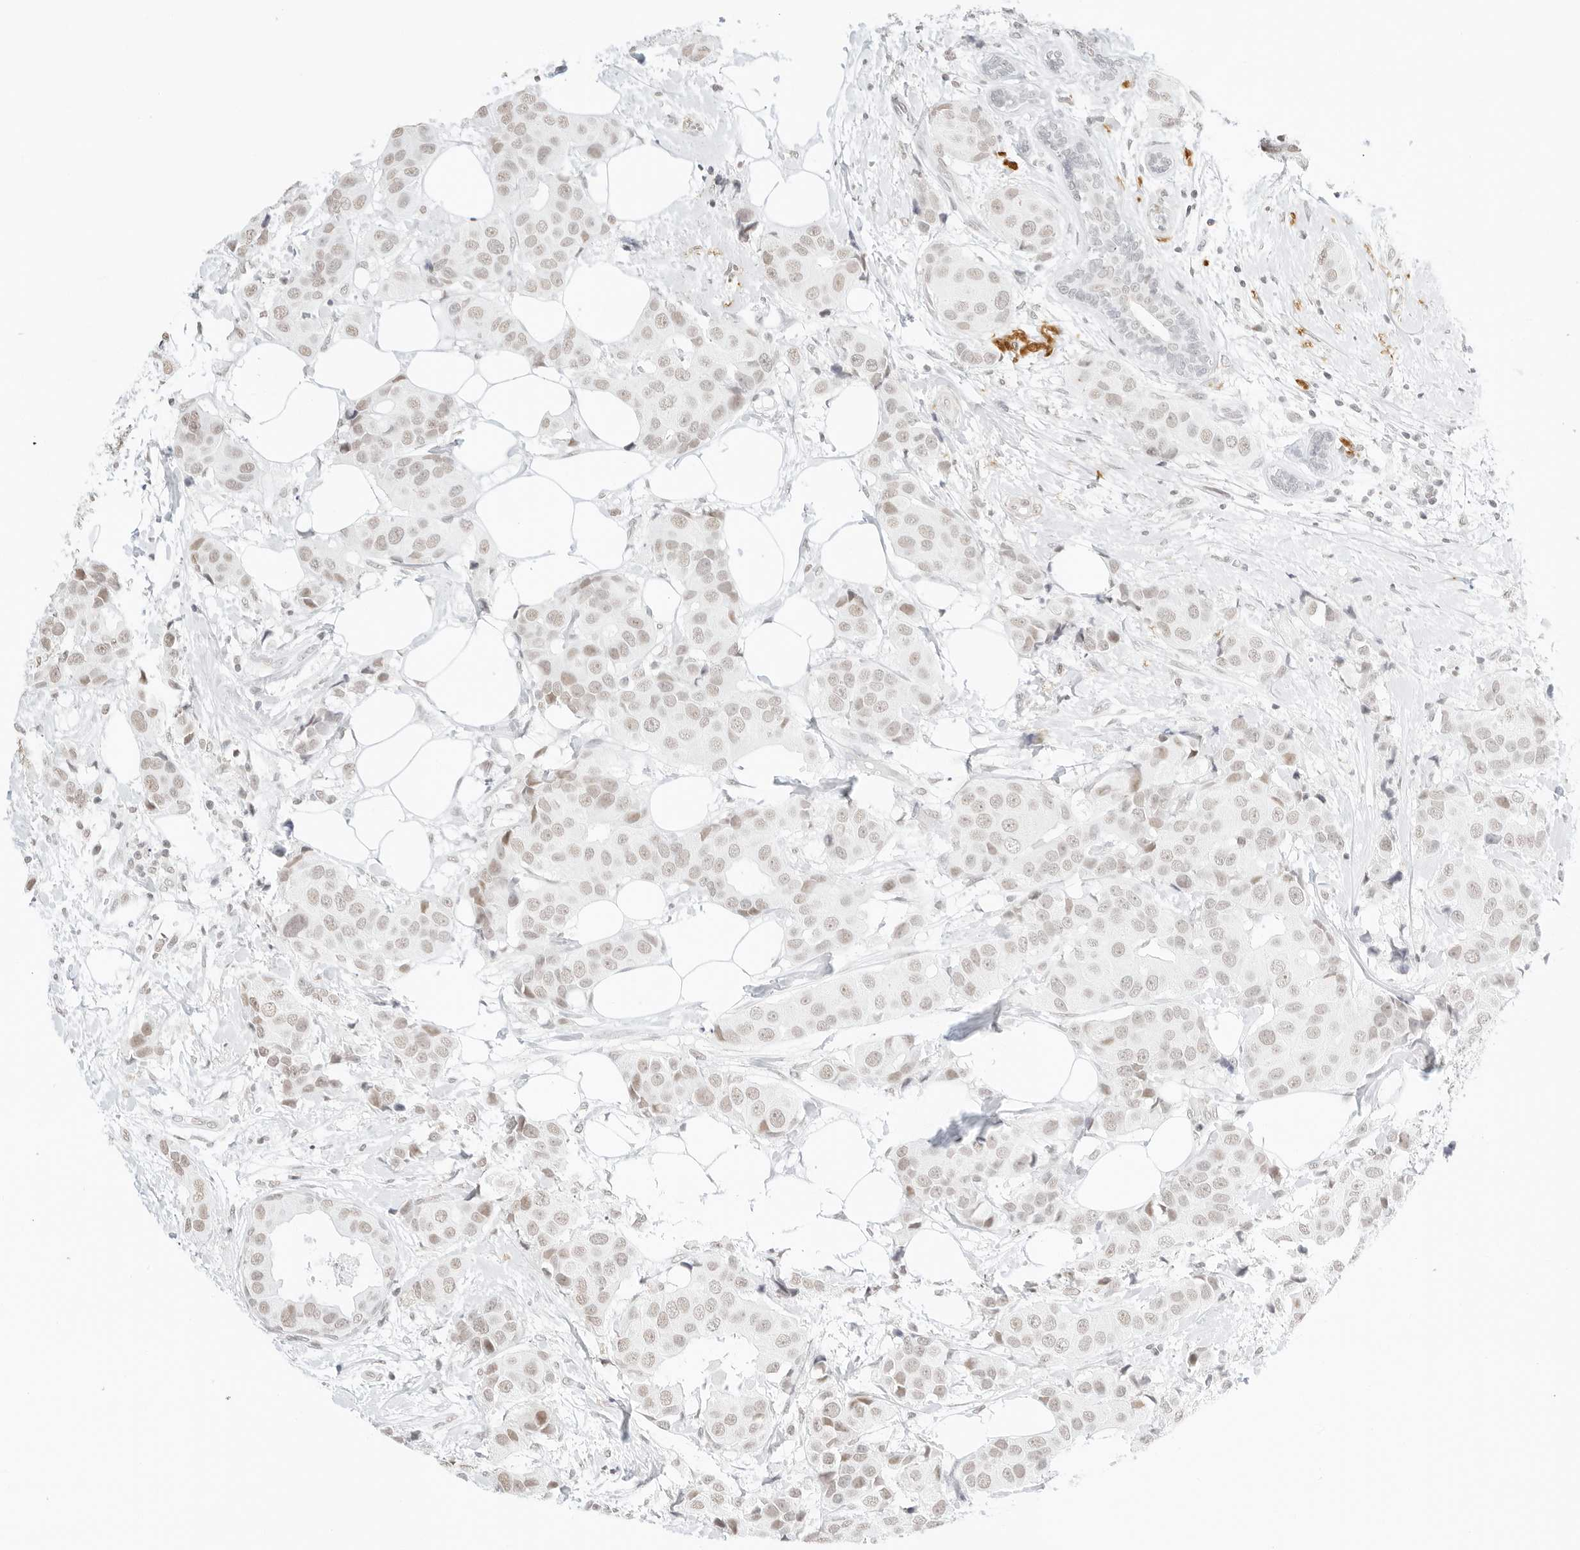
{"staining": {"intensity": "weak", "quantity": ">75%", "location": "nuclear"}, "tissue": "breast cancer", "cell_type": "Tumor cells", "image_type": "cancer", "snomed": [{"axis": "morphology", "description": "Normal tissue, NOS"}, {"axis": "morphology", "description": "Duct carcinoma"}, {"axis": "topography", "description": "Breast"}], "caption": "The immunohistochemical stain shows weak nuclear positivity in tumor cells of breast intraductal carcinoma tissue.", "gene": "FBLN5", "patient": {"sex": "female", "age": 39}}